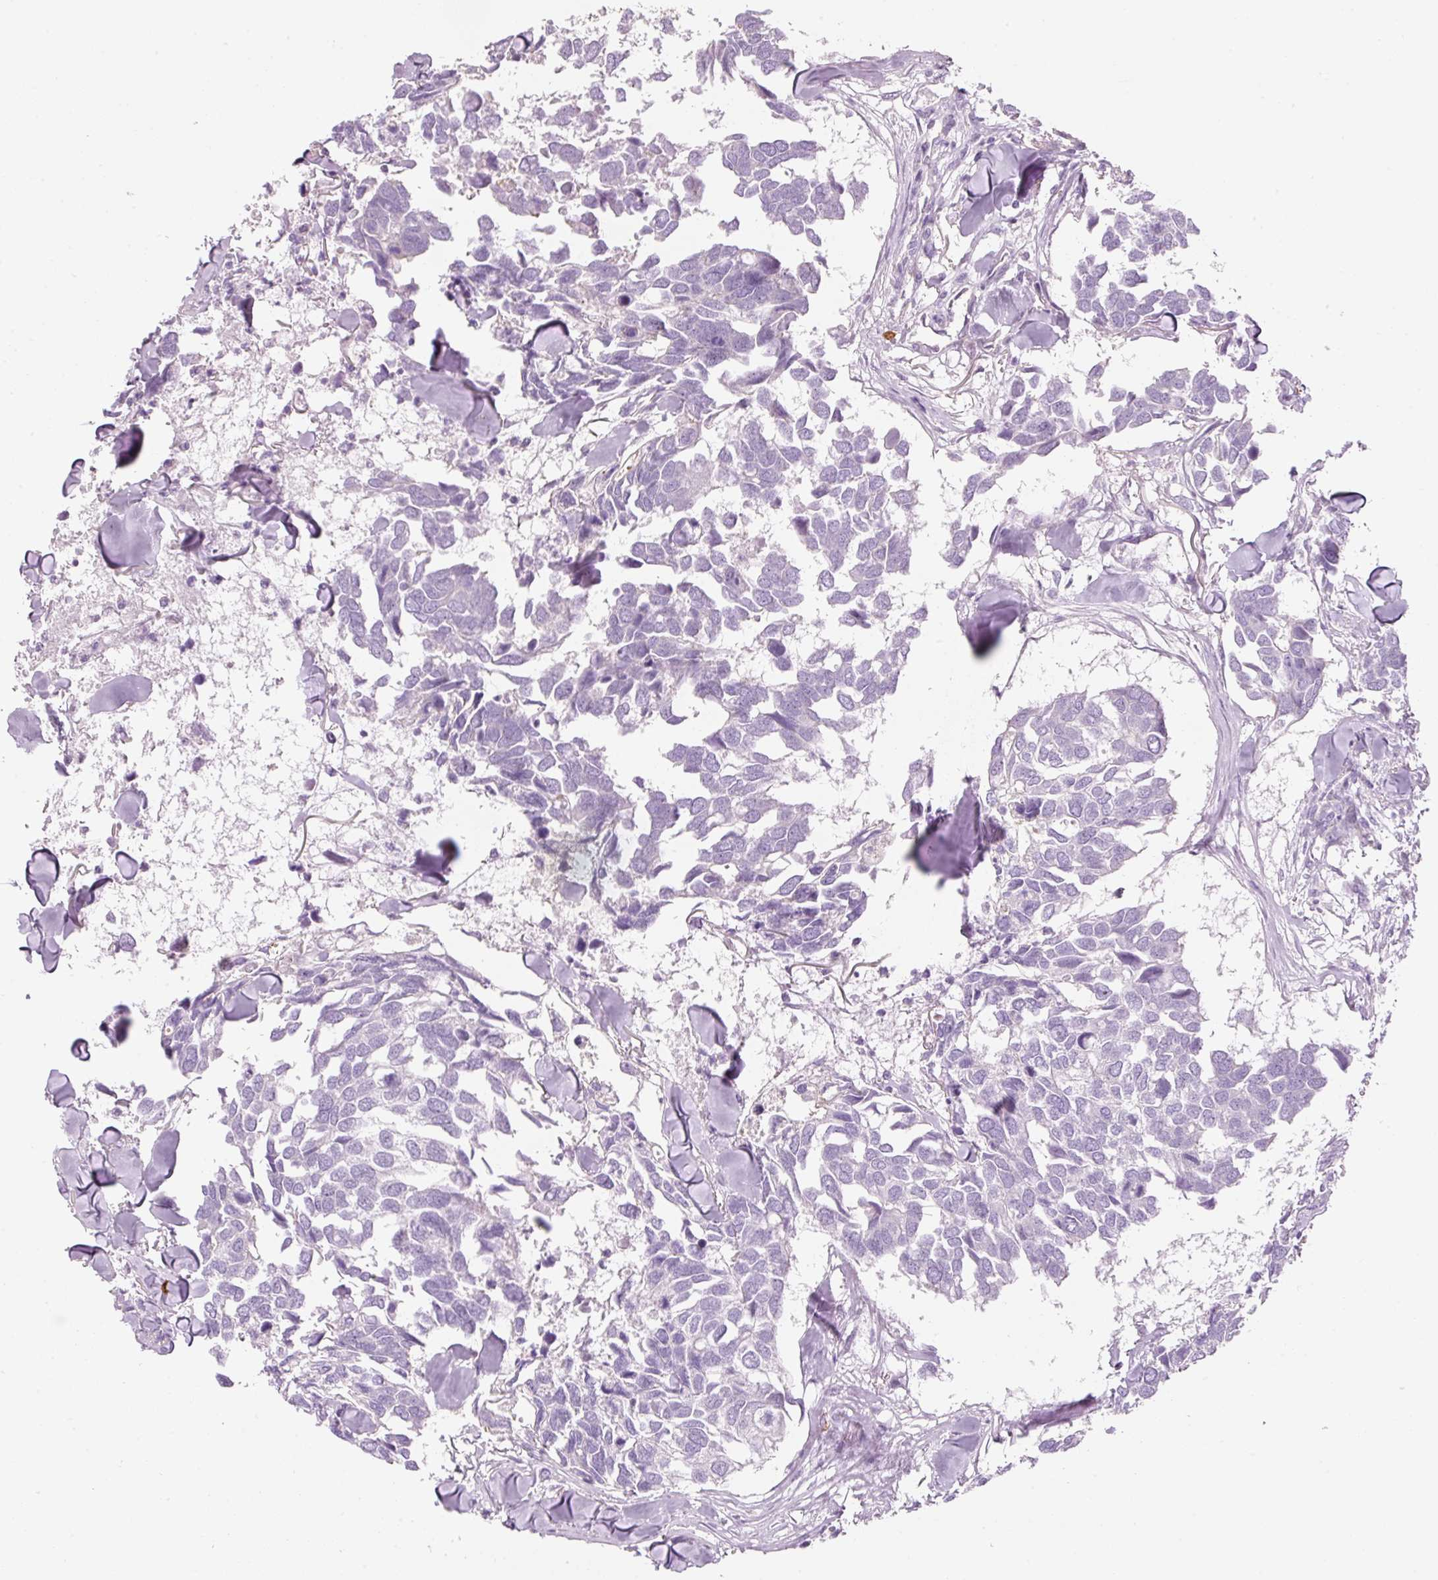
{"staining": {"intensity": "negative", "quantity": "none", "location": "none"}, "tissue": "breast cancer", "cell_type": "Tumor cells", "image_type": "cancer", "snomed": [{"axis": "morphology", "description": "Duct carcinoma"}, {"axis": "topography", "description": "Breast"}], "caption": "Human breast cancer stained for a protein using IHC shows no staining in tumor cells.", "gene": "MAP3K3", "patient": {"sex": "female", "age": 83}}